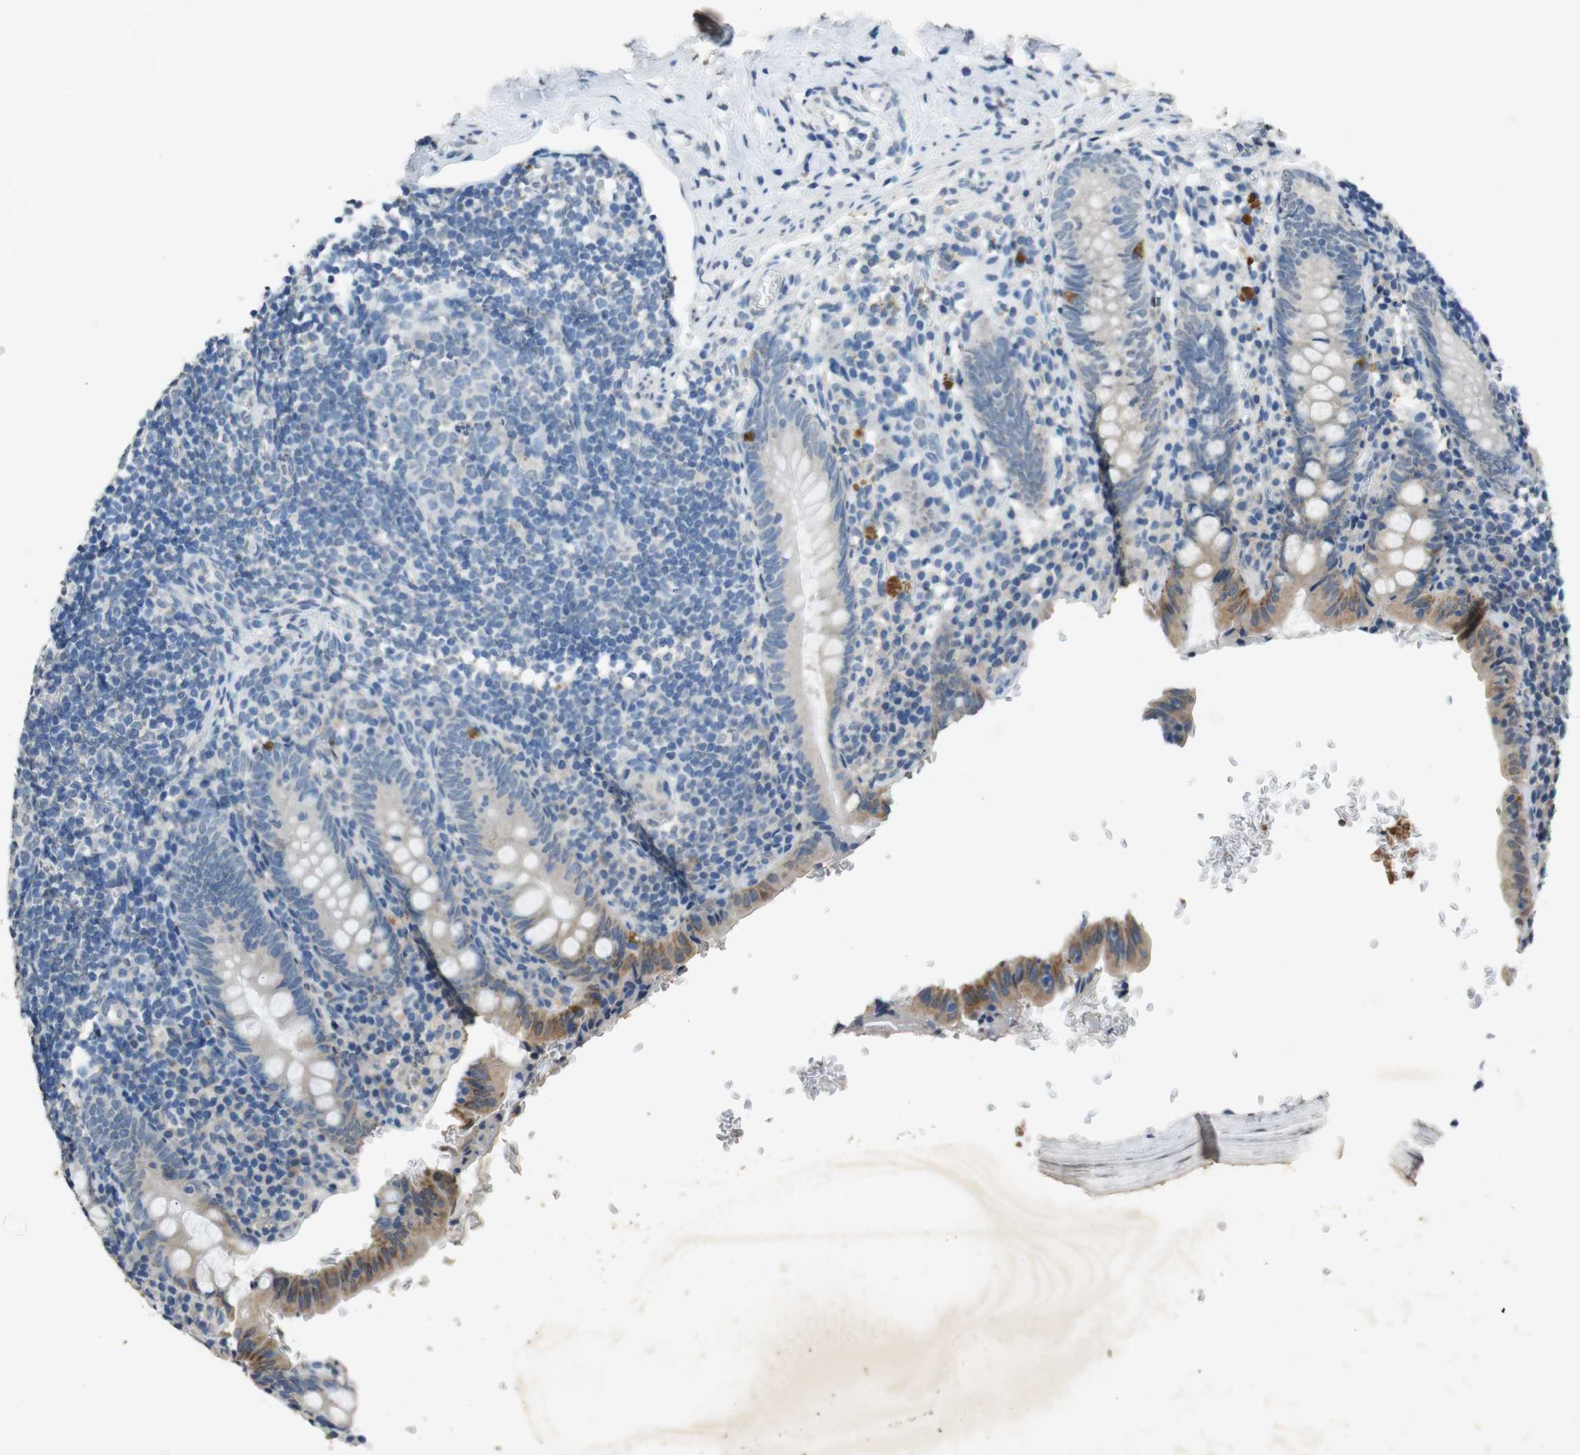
{"staining": {"intensity": "negative", "quantity": "none", "location": "none"}, "tissue": "appendix", "cell_type": "Glandular cells", "image_type": "normal", "snomed": [{"axis": "morphology", "description": "Normal tissue, NOS"}, {"axis": "topography", "description": "Appendix"}], "caption": "The histopathology image reveals no significant positivity in glandular cells of appendix.", "gene": "STBD1", "patient": {"sex": "female", "age": 77}}